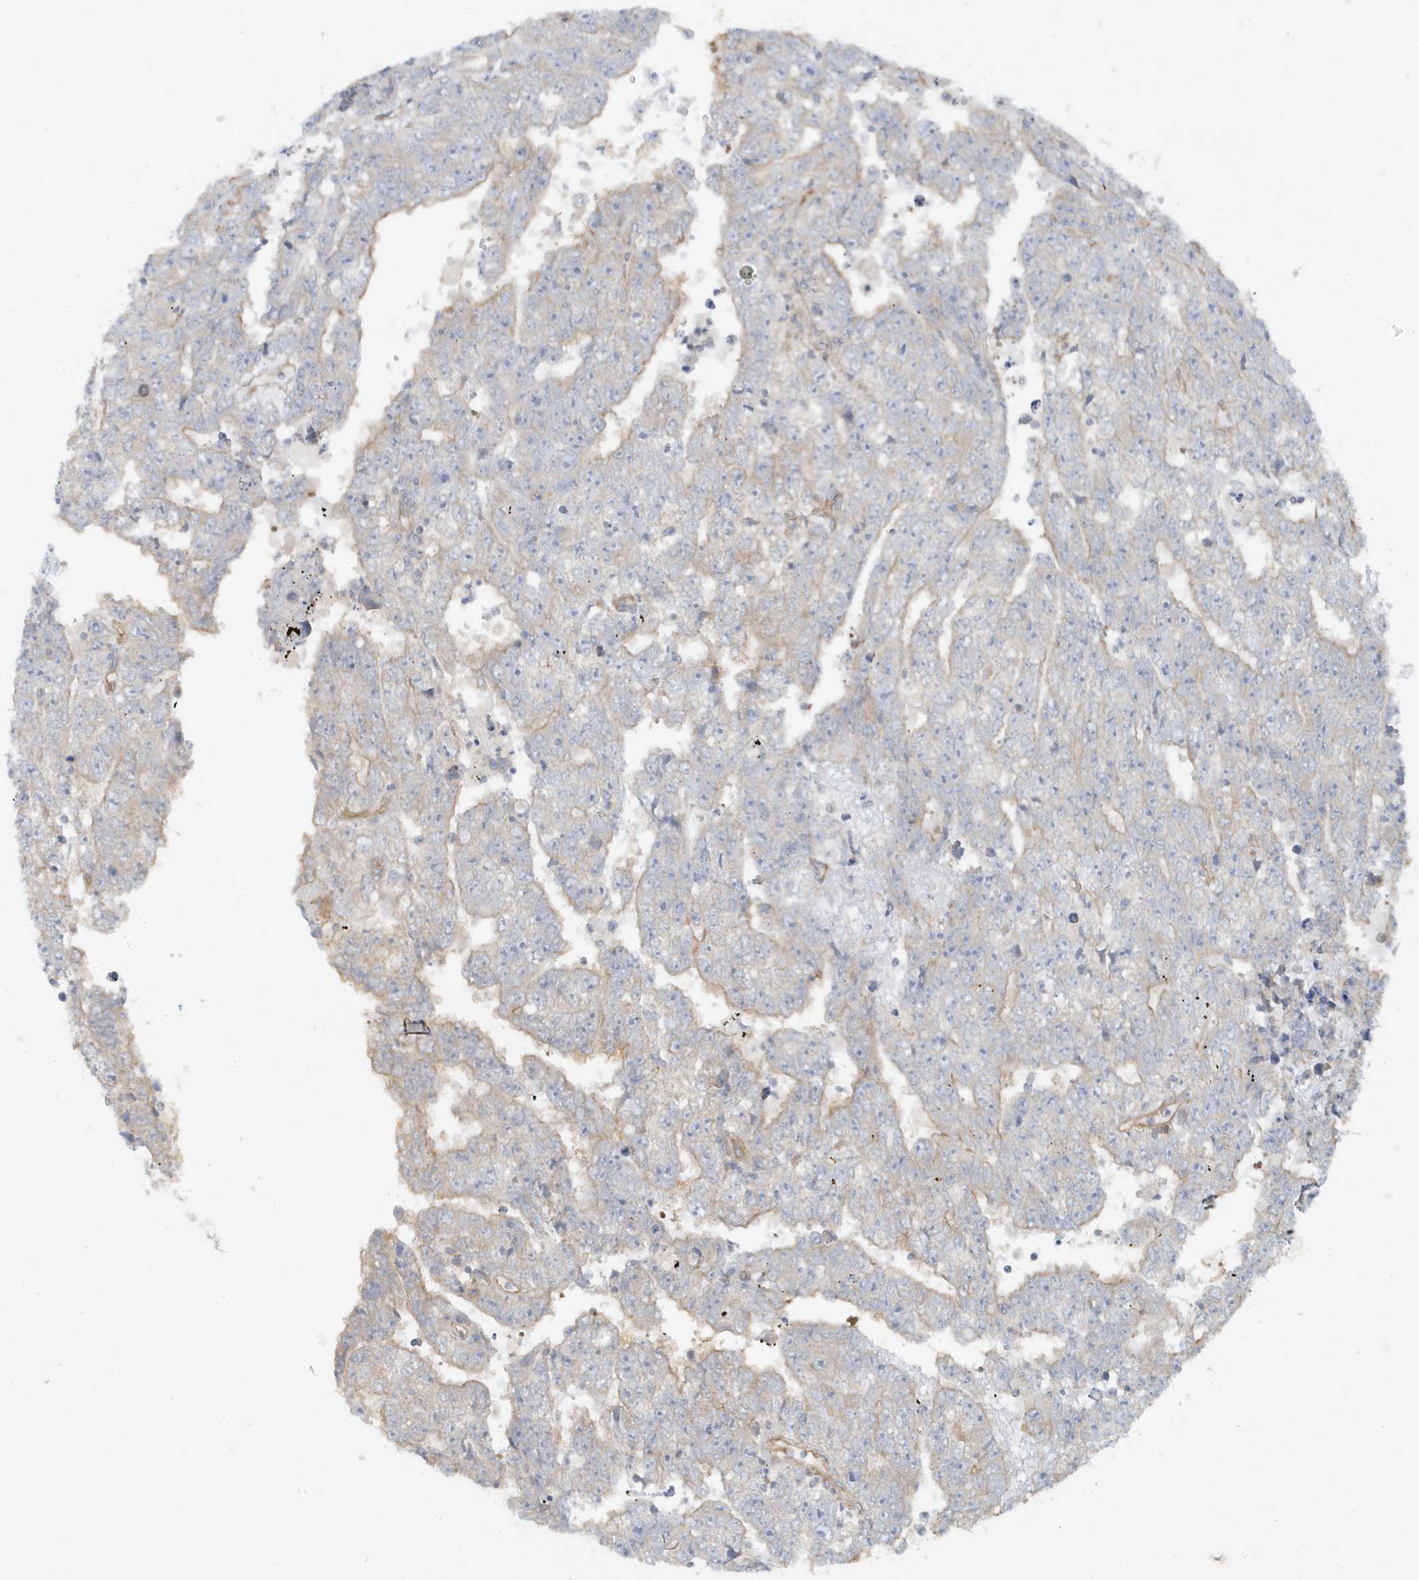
{"staining": {"intensity": "weak", "quantity": "<25%", "location": "cytoplasmic/membranous"}, "tissue": "testis cancer", "cell_type": "Tumor cells", "image_type": "cancer", "snomed": [{"axis": "morphology", "description": "Carcinoma, Embryonal, NOS"}, {"axis": "topography", "description": "Testis"}], "caption": "Human embryonal carcinoma (testis) stained for a protein using immunohistochemistry displays no expression in tumor cells.", "gene": "ATP23", "patient": {"sex": "male", "age": 25}}